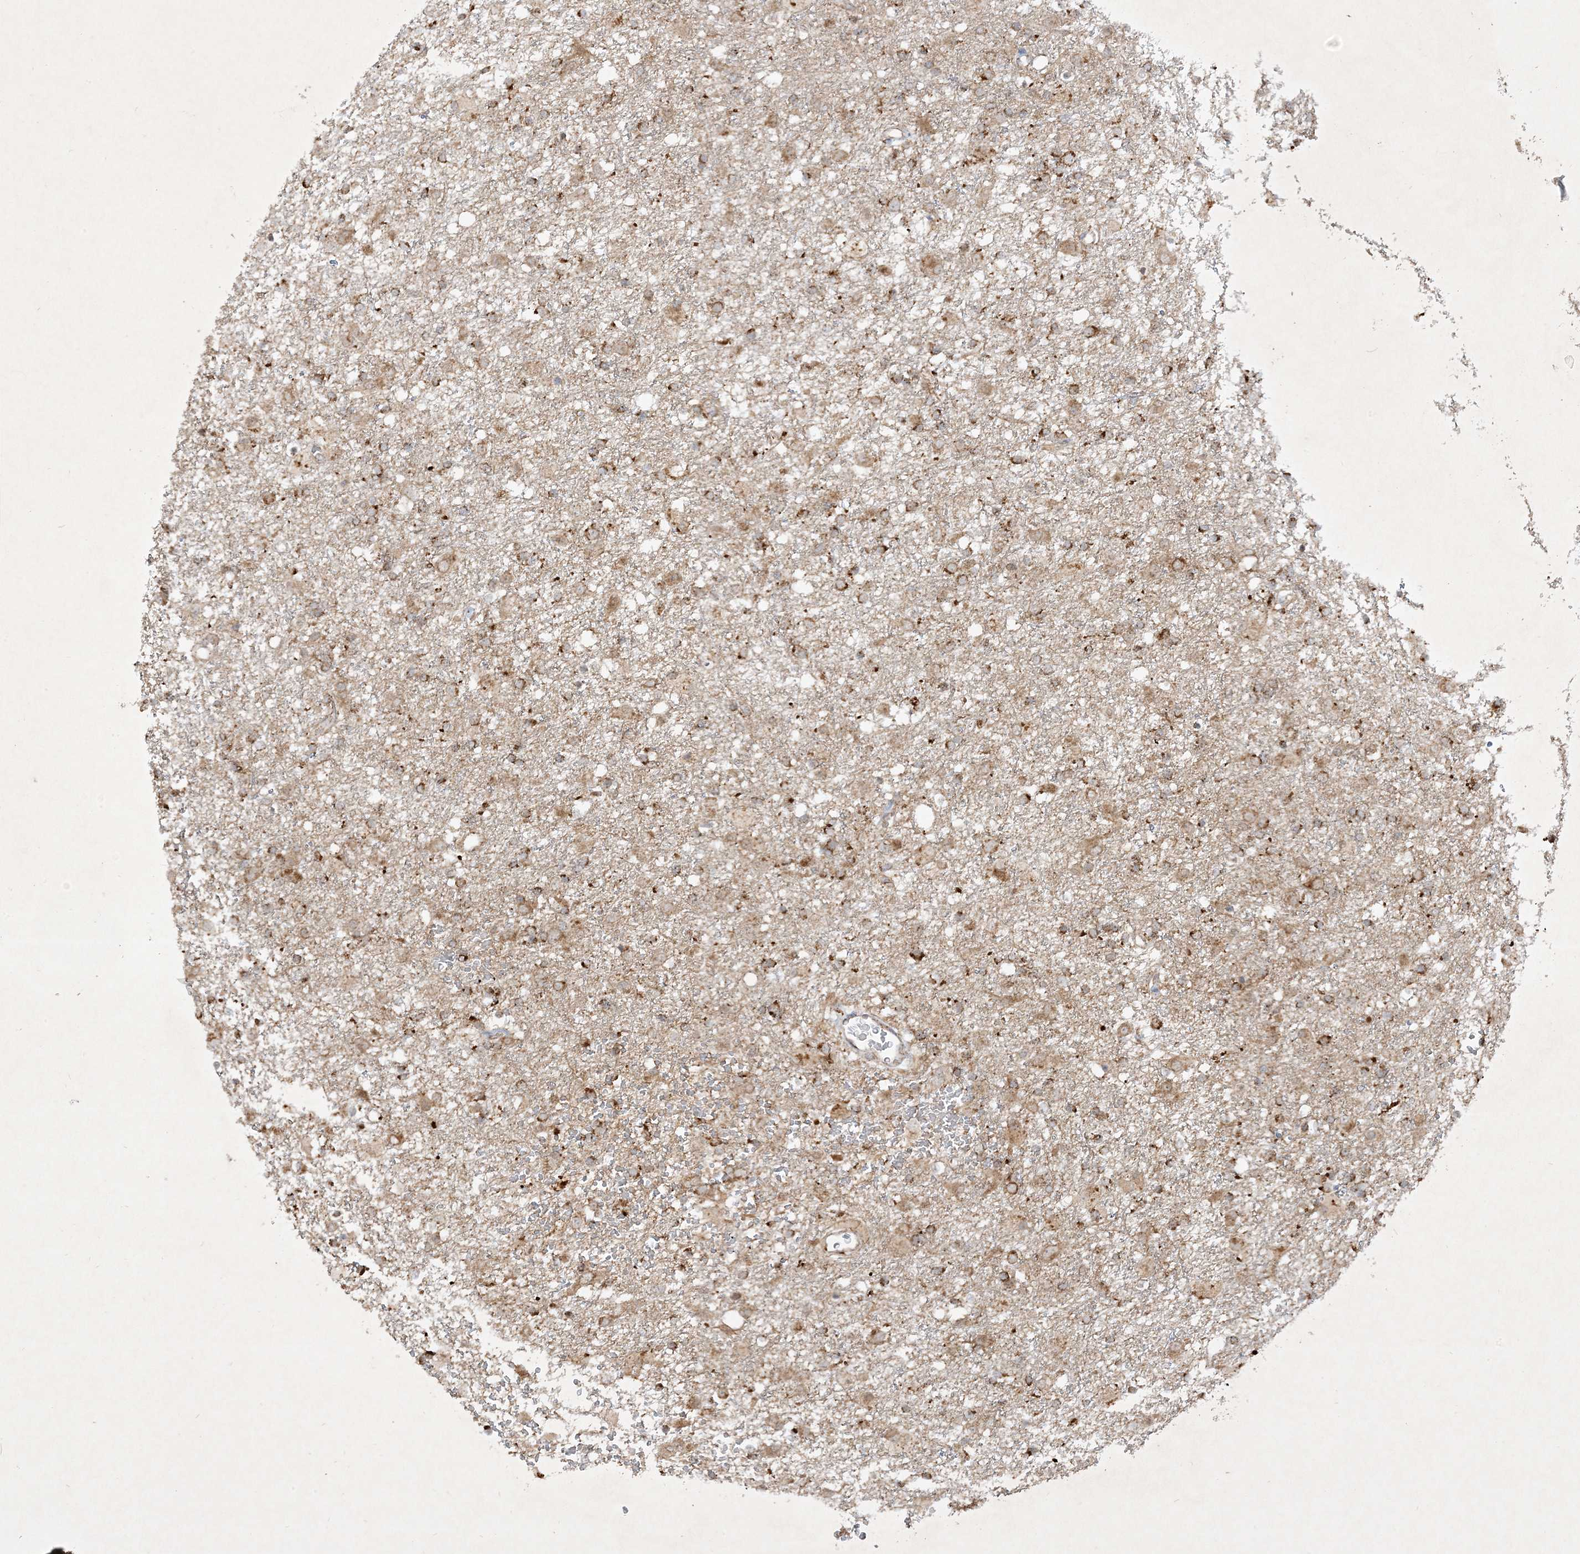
{"staining": {"intensity": "strong", "quantity": "25%-75%", "location": "cytoplasmic/membranous"}, "tissue": "glioma", "cell_type": "Tumor cells", "image_type": "cancer", "snomed": [{"axis": "morphology", "description": "Glioma, malignant, Low grade"}, {"axis": "topography", "description": "Brain"}], "caption": "Glioma stained with a protein marker demonstrates strong staining in tumor cells.", "gene": "NDUFAF3", "patient": {"sex": "male", "age": 65}}